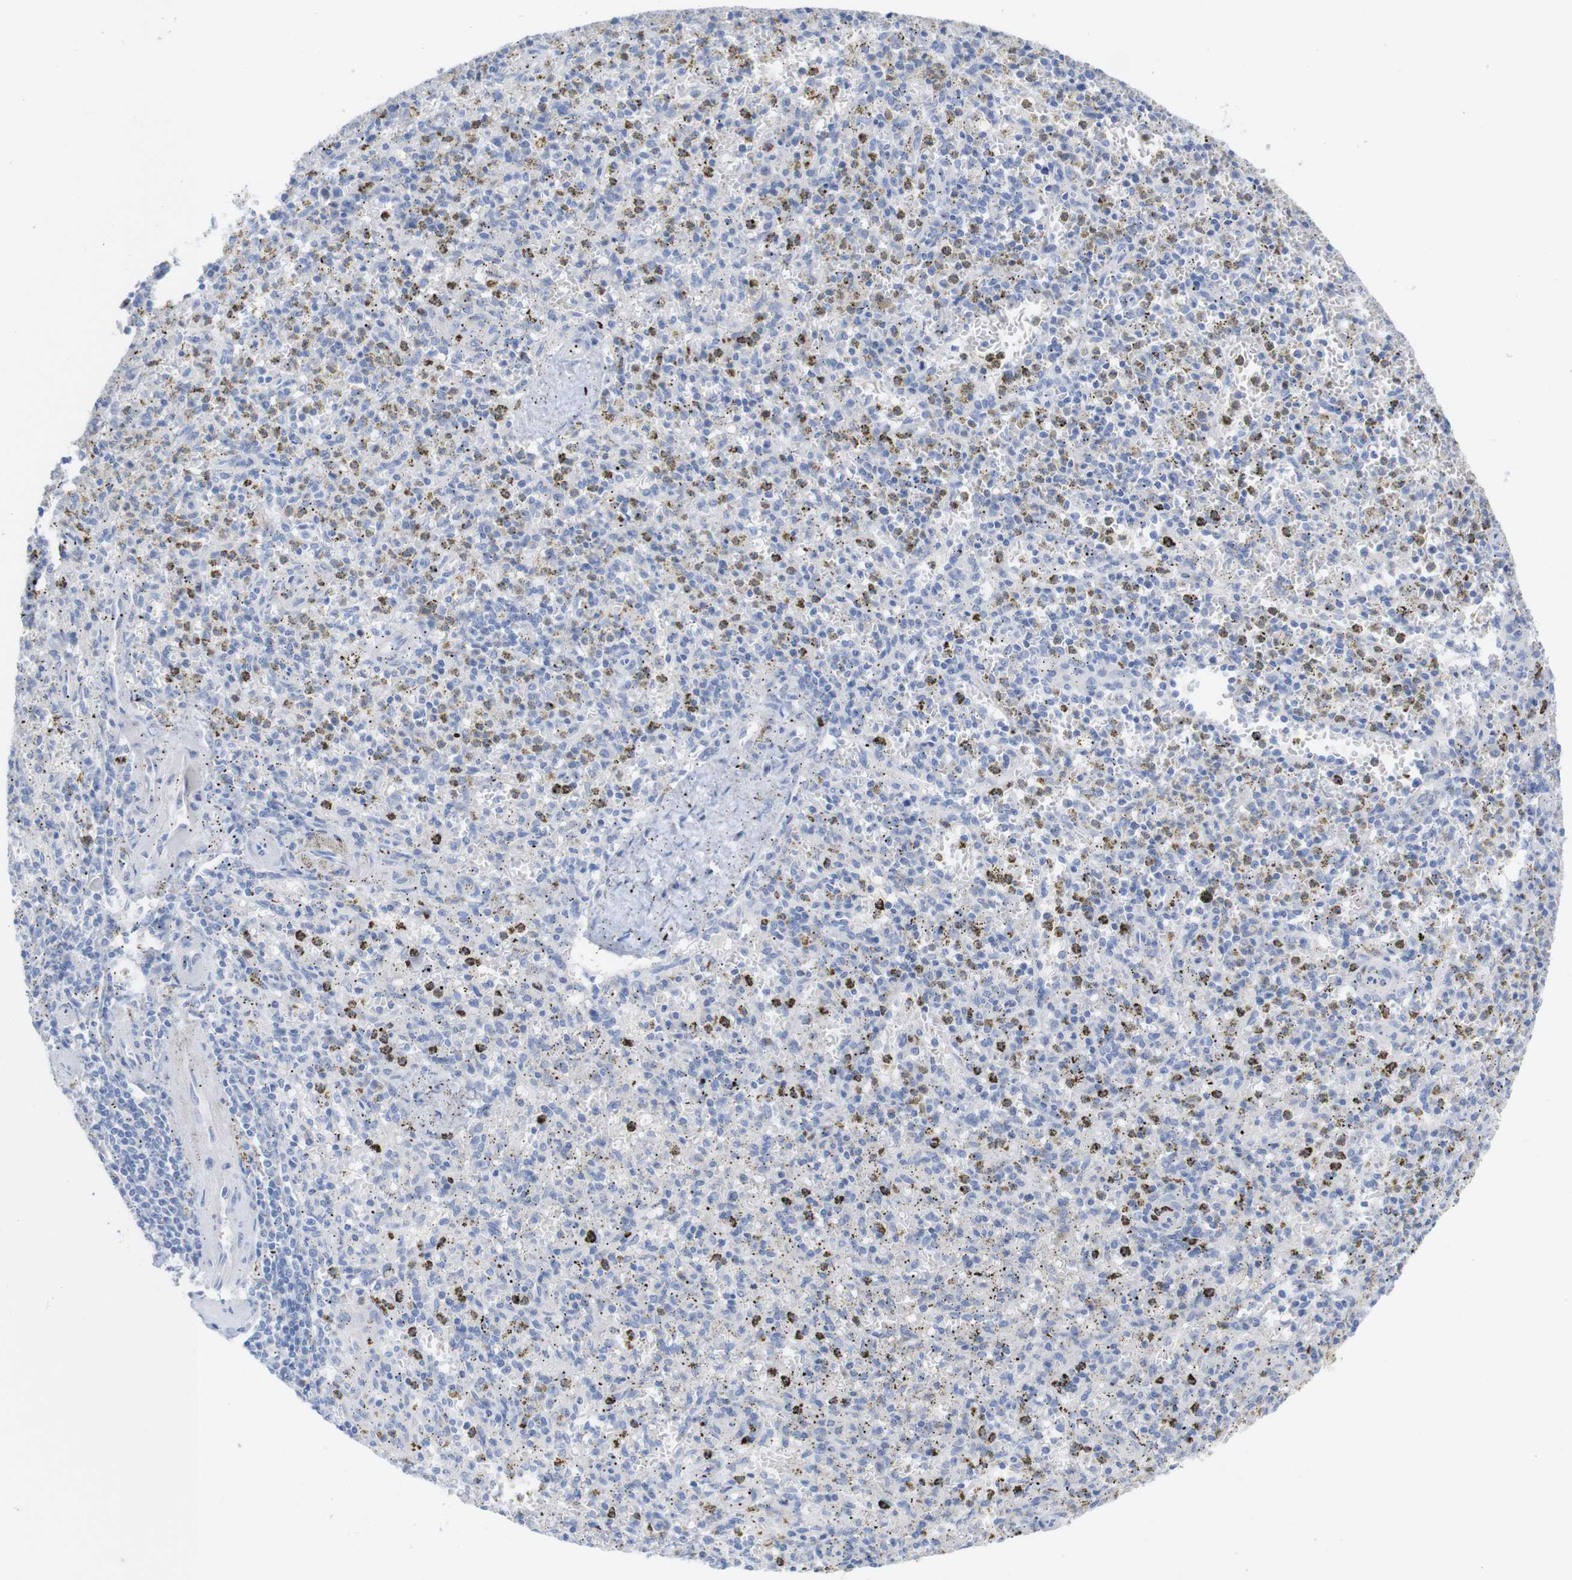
{"staining": {"intensity": "moderate", "quantity": "25%-75%", "location": "cytoplasmic/membranous"}, "tissue": "spleen", "cell_type": "Cells in red pulp", "image_type": "normal", "snomed": [{"axis": "morphology", "description": "Normal tissue, NOS"}, {"axis": "topography", "description": "Spleen"}], "caption": "Moderate cytoplasmic/membranous staining for a protein is appreciated in approximately 25%-75% of cells in red pulp of normal spleen using immunohistochemistry (IHC).", "gene": "PNMA1", "patient": {"sex": "male", "age": 72}}